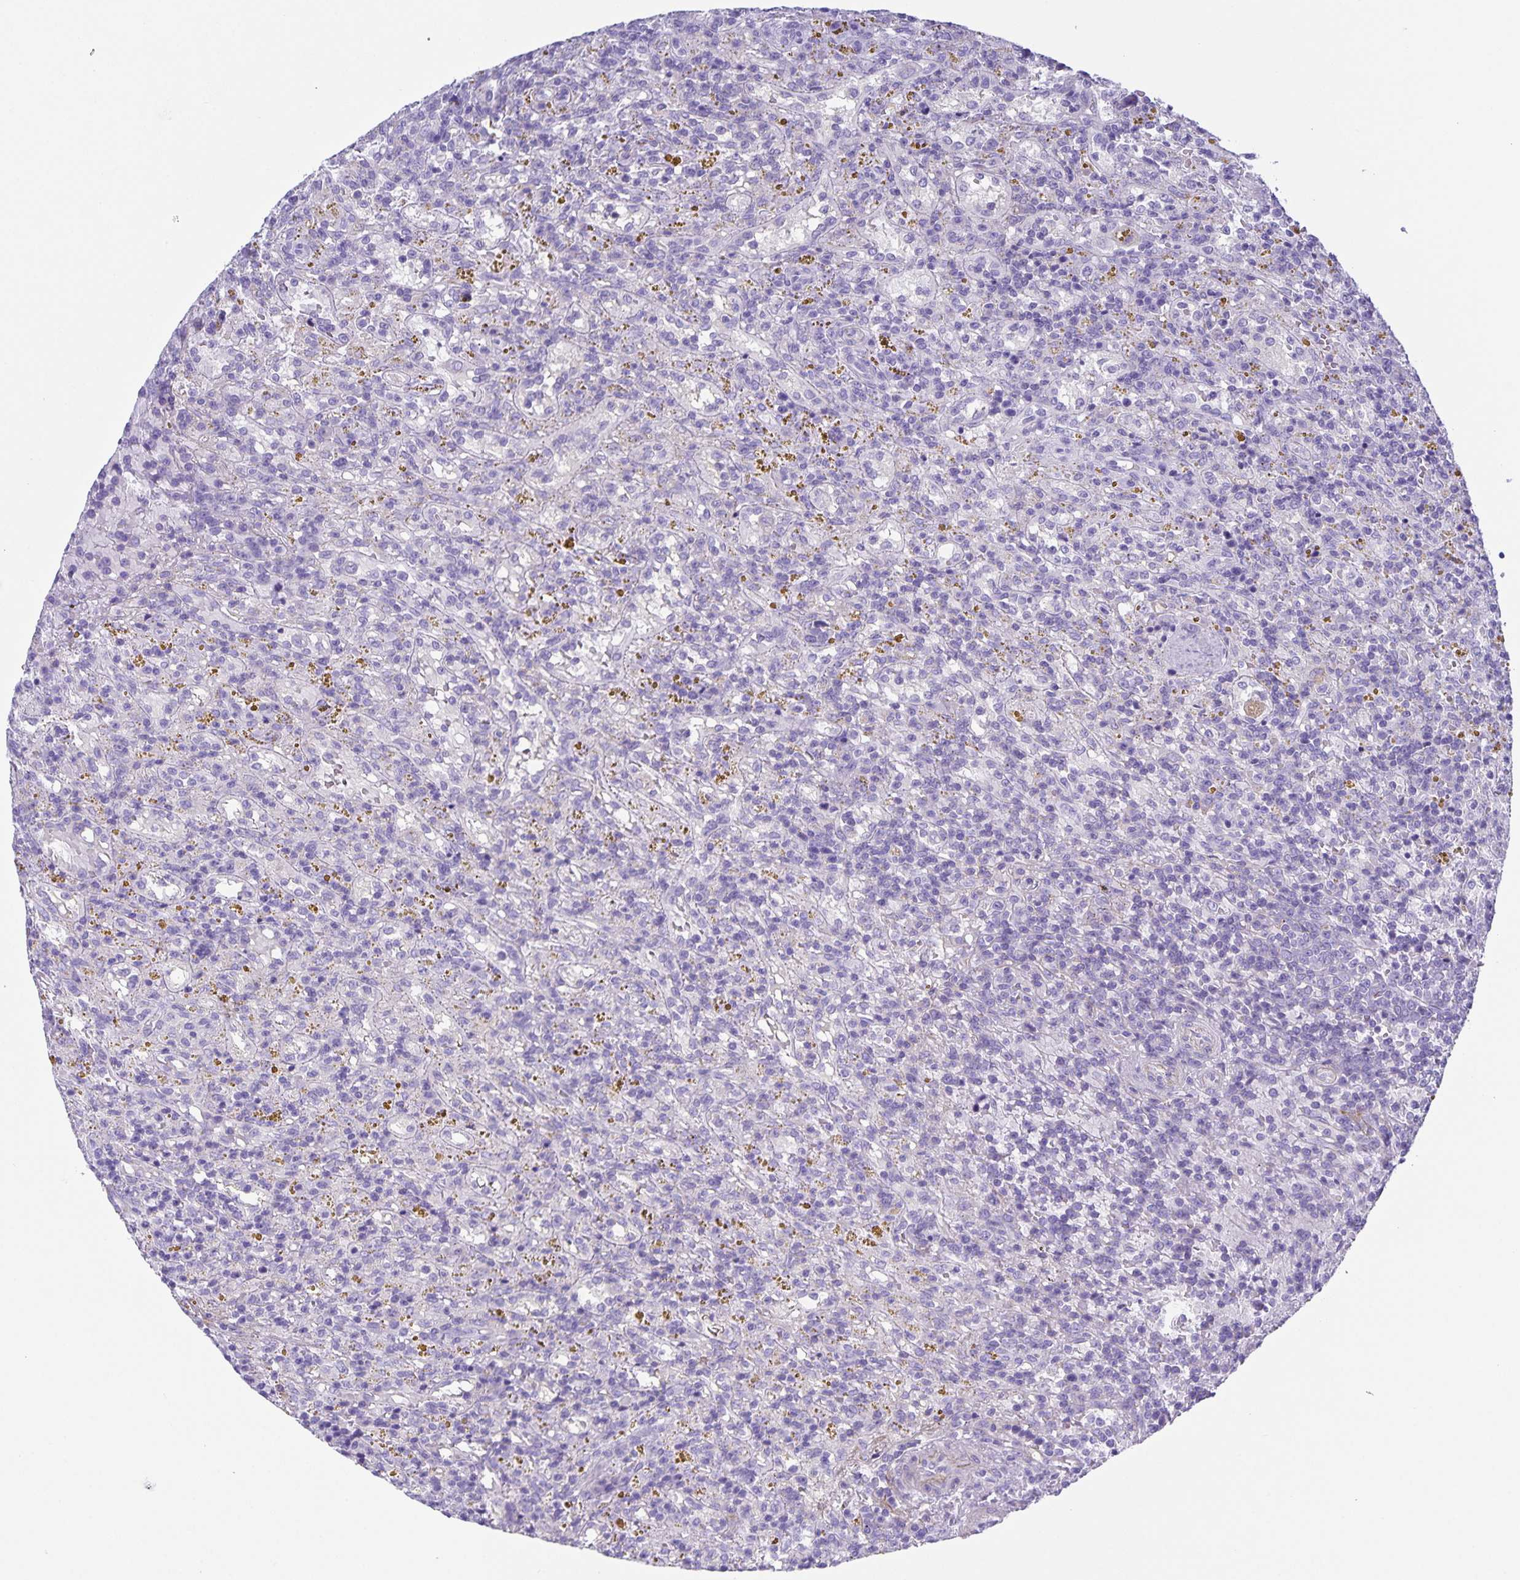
{"staining": {"intensity": "negative", "quantity": "none", "location": "none"}, "tissue": "lymphoma", "cell_type": "Tumor cells", "image_type": "cancer", "snomed": [{"axis": "morphology", "description": "Malignant lymphoma, non-Hodgkin's type, Low grade"}, {"axis": "topography", "description": "Spleen"}], "caption": "This is a histopathology image of immunohistochemistry staining of lymphoma, which shows no positivity in tumor cells.", "gene": "UBQLN3", "patient": {"sex": "female", "age": 65}}